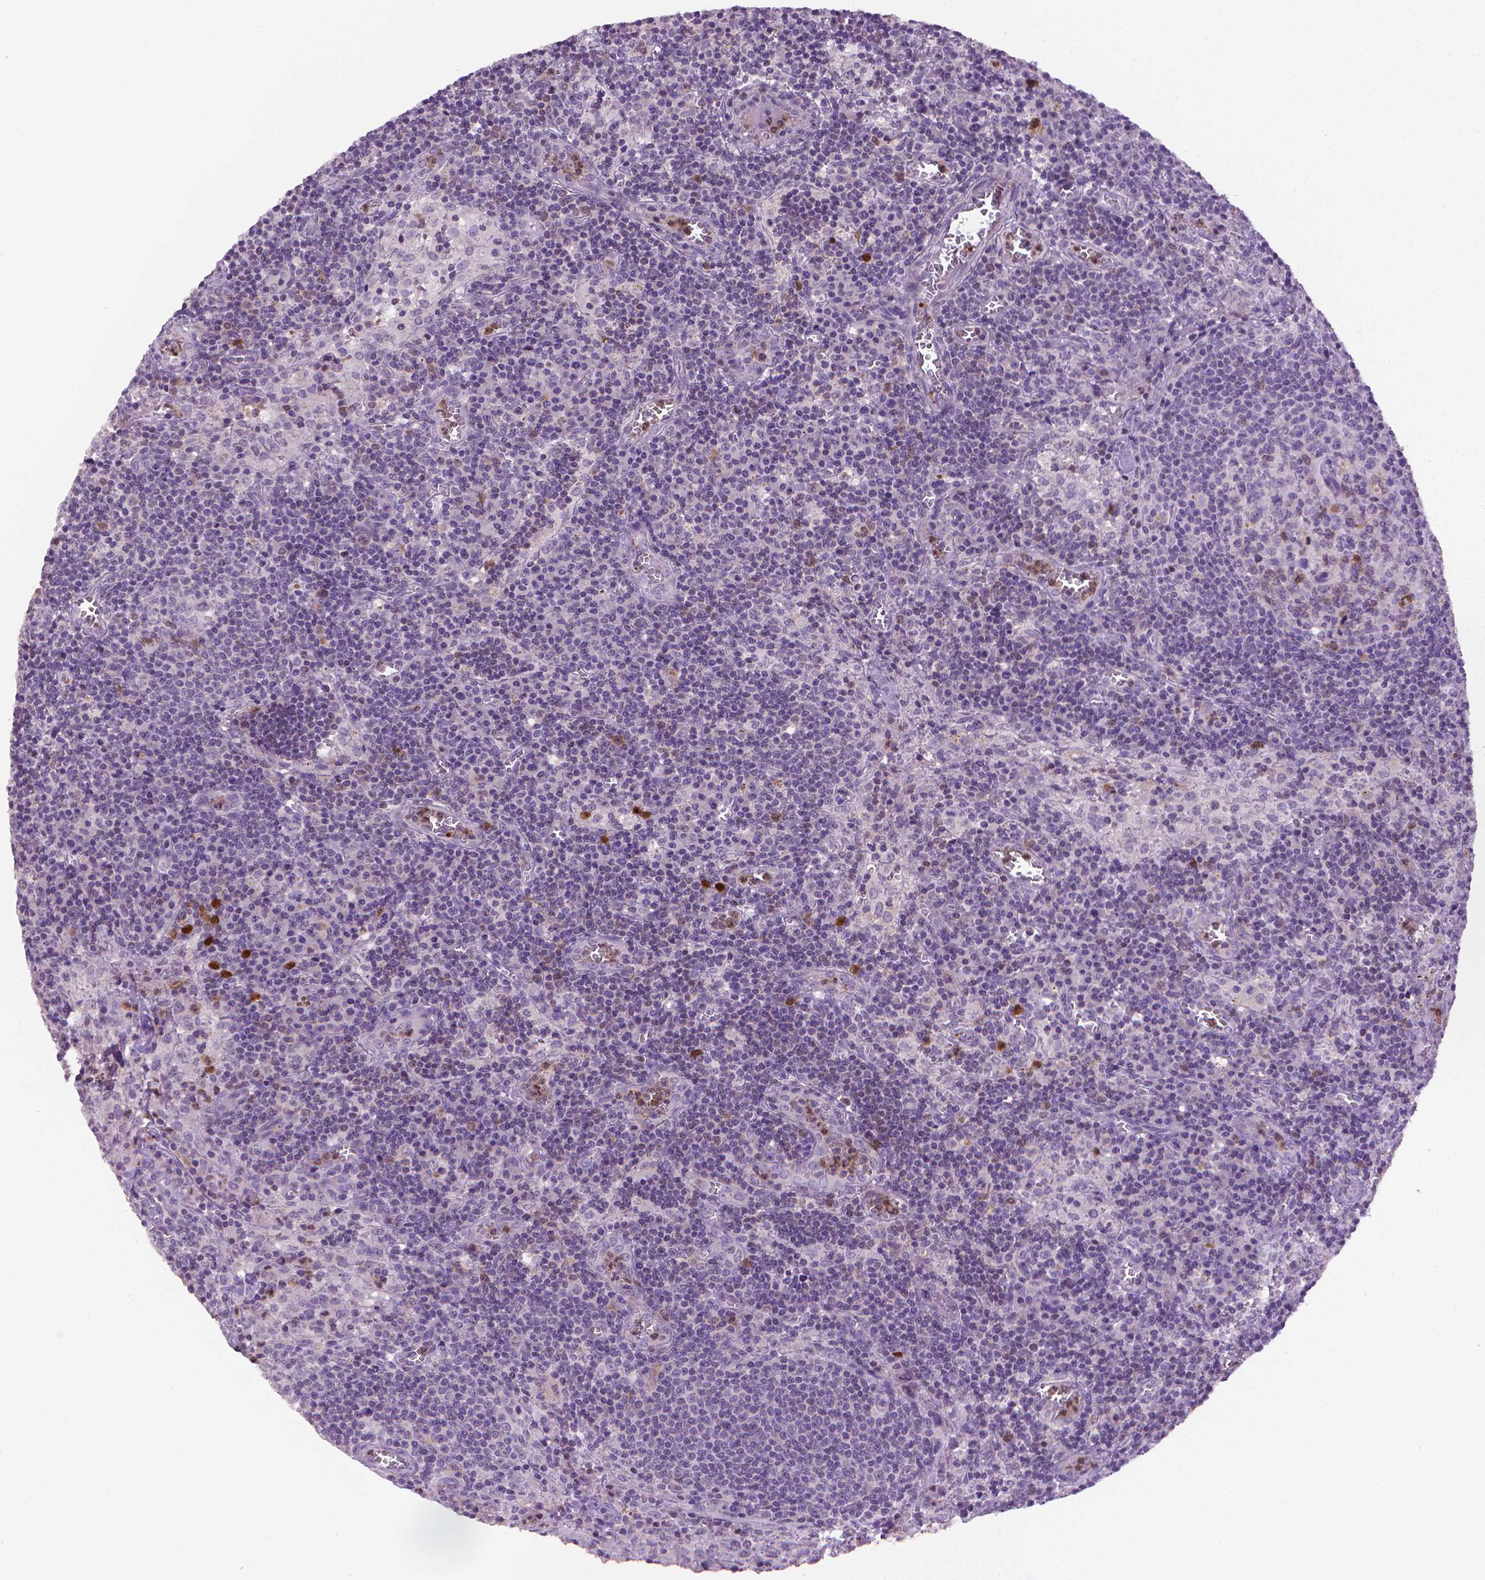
{"staining": {"intensity": "negative", "quantity": "none", "location": "none"}, "tissue": "lymph node", "cell_type": "Germinal center cells", "image_type": "normal", "snomed": [{"axis": "morphology", "description": "Normal tissue, NOS"}, {"axis": "topography", "description": "Lymph node"}], "caption": "This histopathology image is of normal lymph node stained with IHC to label a protein in brown with the nuclei are counter-stained blue. There is no positivity in germinal center cells. The staining is performed using DAB brown chromogen with nuclei counter-stained in using hematoxylin.", "gene": "CDKN2D", "patient": {"sex": "male", "age": 62}}